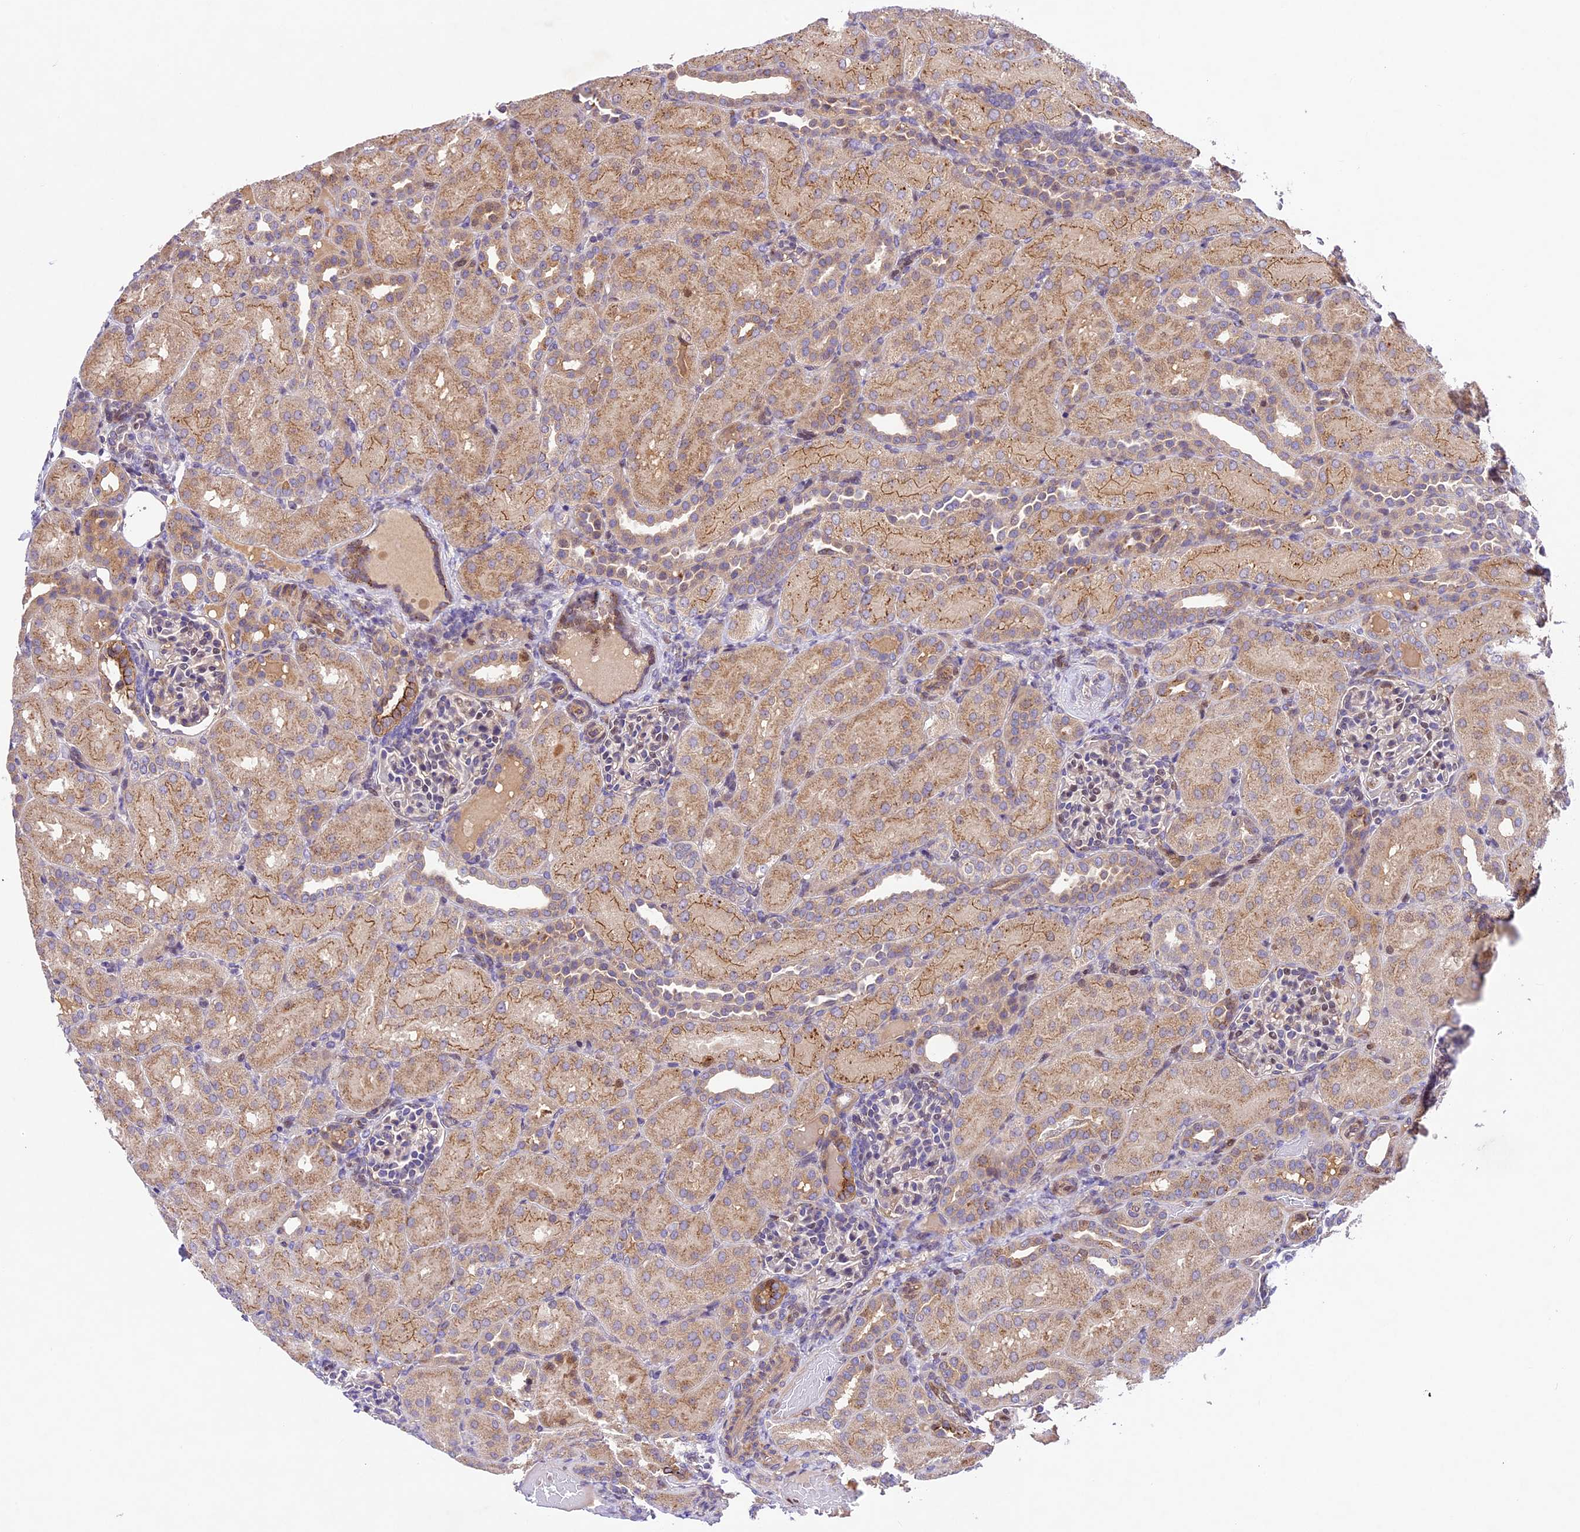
{"staining": {"intensity": "weak", "quantity": "<25%", "location": "nuclear"}, "tissue": "kidney", "cell_type": "Cells in glomeruli", "image_type": "normal", "snomed": [{"axis": "morphology", "description": "Normal tissue, NOS"}, {"axis": "topography", "description": "Kidney"}], "caption": "A micrograph of kidney stained for a protein exhibits no brown staining in cells in glomeruli. (Stains: DAB immunohistochemistry with hematoxylin counter stain, Microscopy: brightfield microscopy at high magnification).", "gene": "CCSER1", "patient": {"sex": "male", "age": 1}}